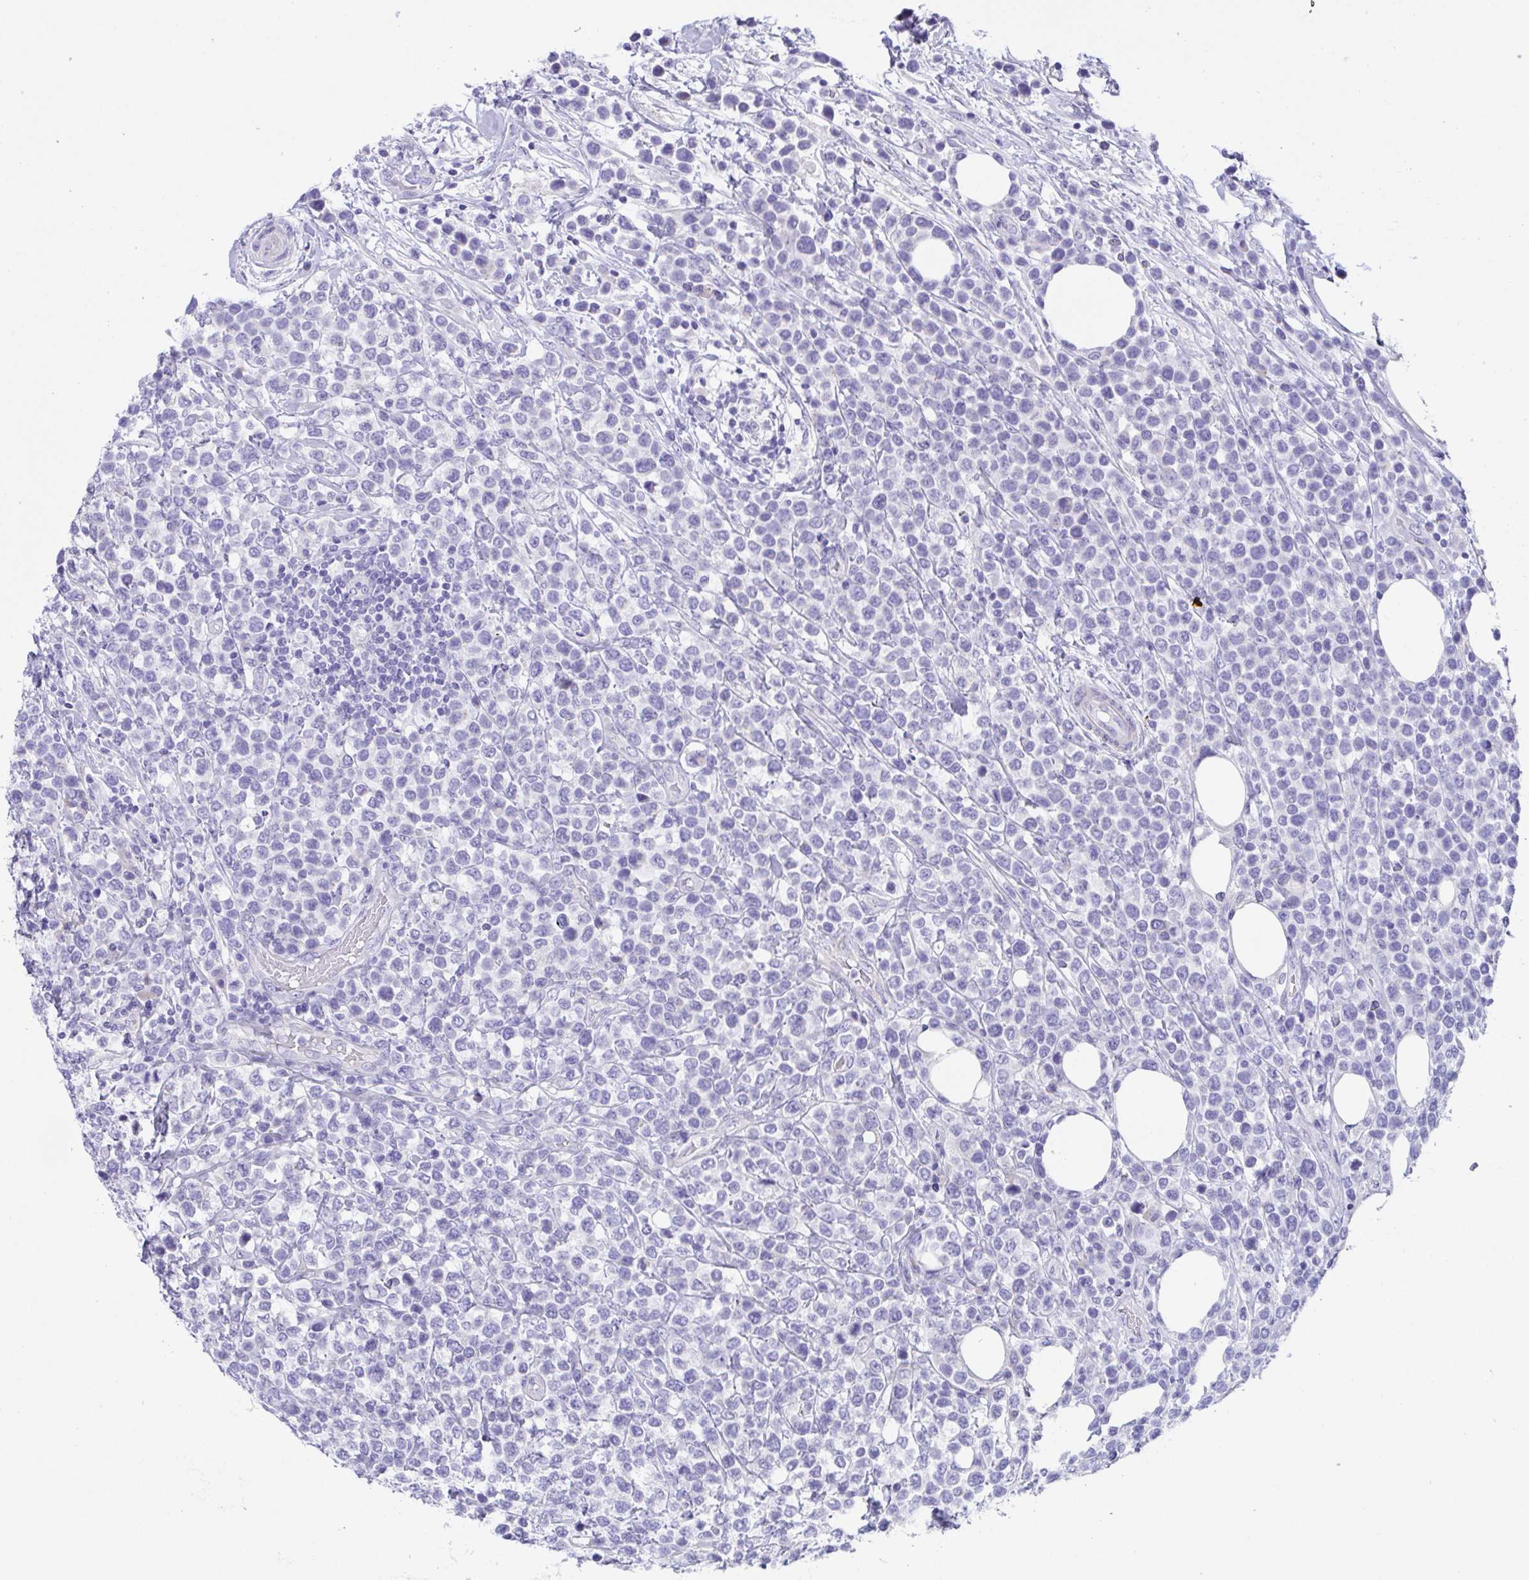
{"staining": {"intensity": "negative", "quantity": "none", "location": "none"}, "tissue": "lymphoma", "cell_type": "Tumor cells", "image_type": "cancer", "snomed": [{"axis": "morphology", "description": "Malignant lymphoma, non-Hodgkin's type, High grade"}, {"axis": "topography", "description": "Soft tissue"}], "caption": "Photomicrograph shows no significant protein staining in tumor cells of malignant lymphoma, non-Hodgkin's type (high-grade).", "gene": "TMEM106B", "patient": {"sex": "female", "age": 56}}